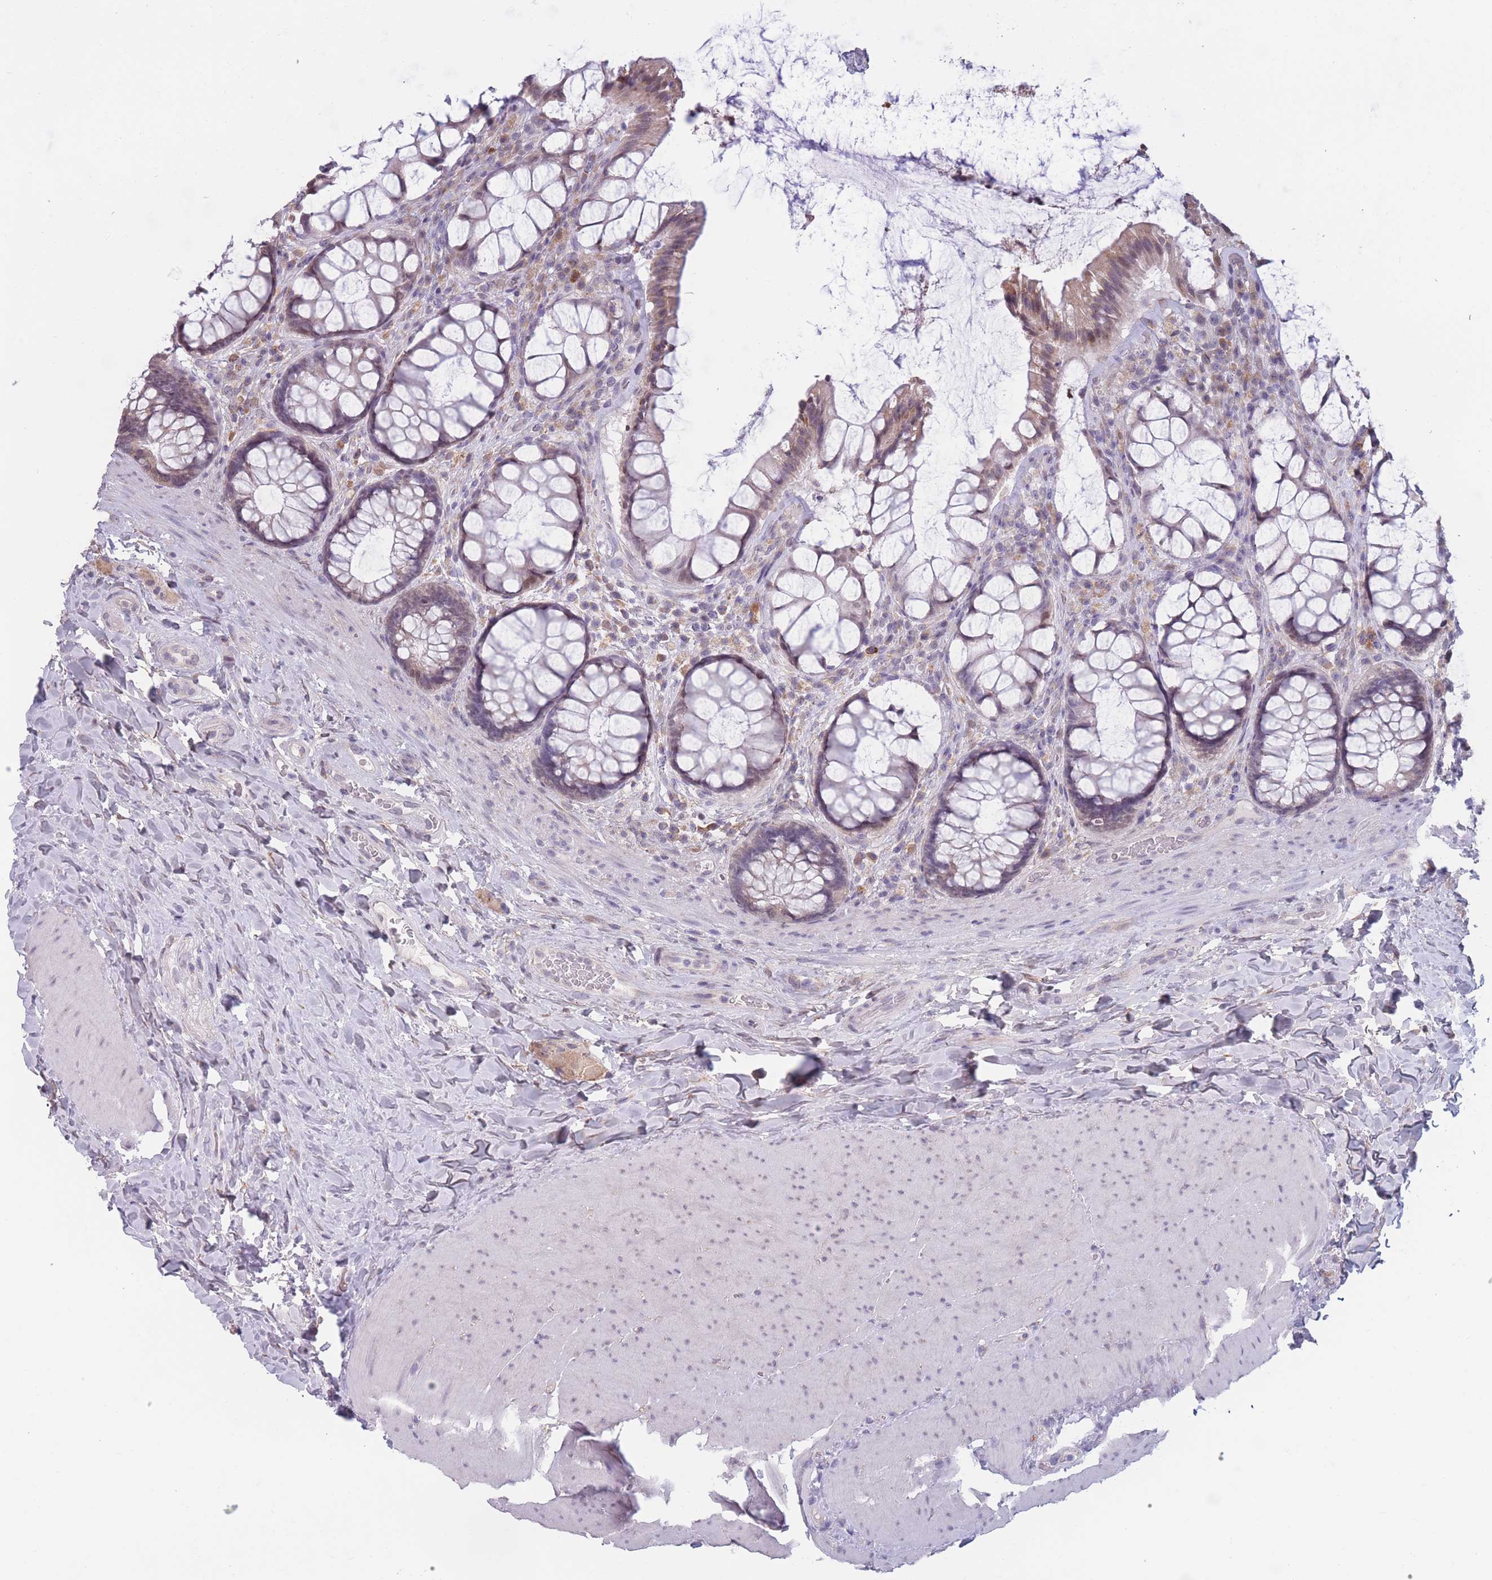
{"staining": {"intensity": "weak", "quantity": "<25%", "location": "cytoplasmic/membranous"}, "tissue": "rectum", "cell_type": "Glandular cells", "image_type": "normal", "snomed": [{"axis": "morphology", "description": "Normal tissue, NOS"}, {"axis": "topography", "description": "Rectum"}], "caption": "The image exhibits no significant positivity in glandular cells of rectum. (DAB (3,3'-diaminobenzidine) IHC, high magnification).", "gene": "COL27A1", "patient": {"sex": "female", "age": 58}}